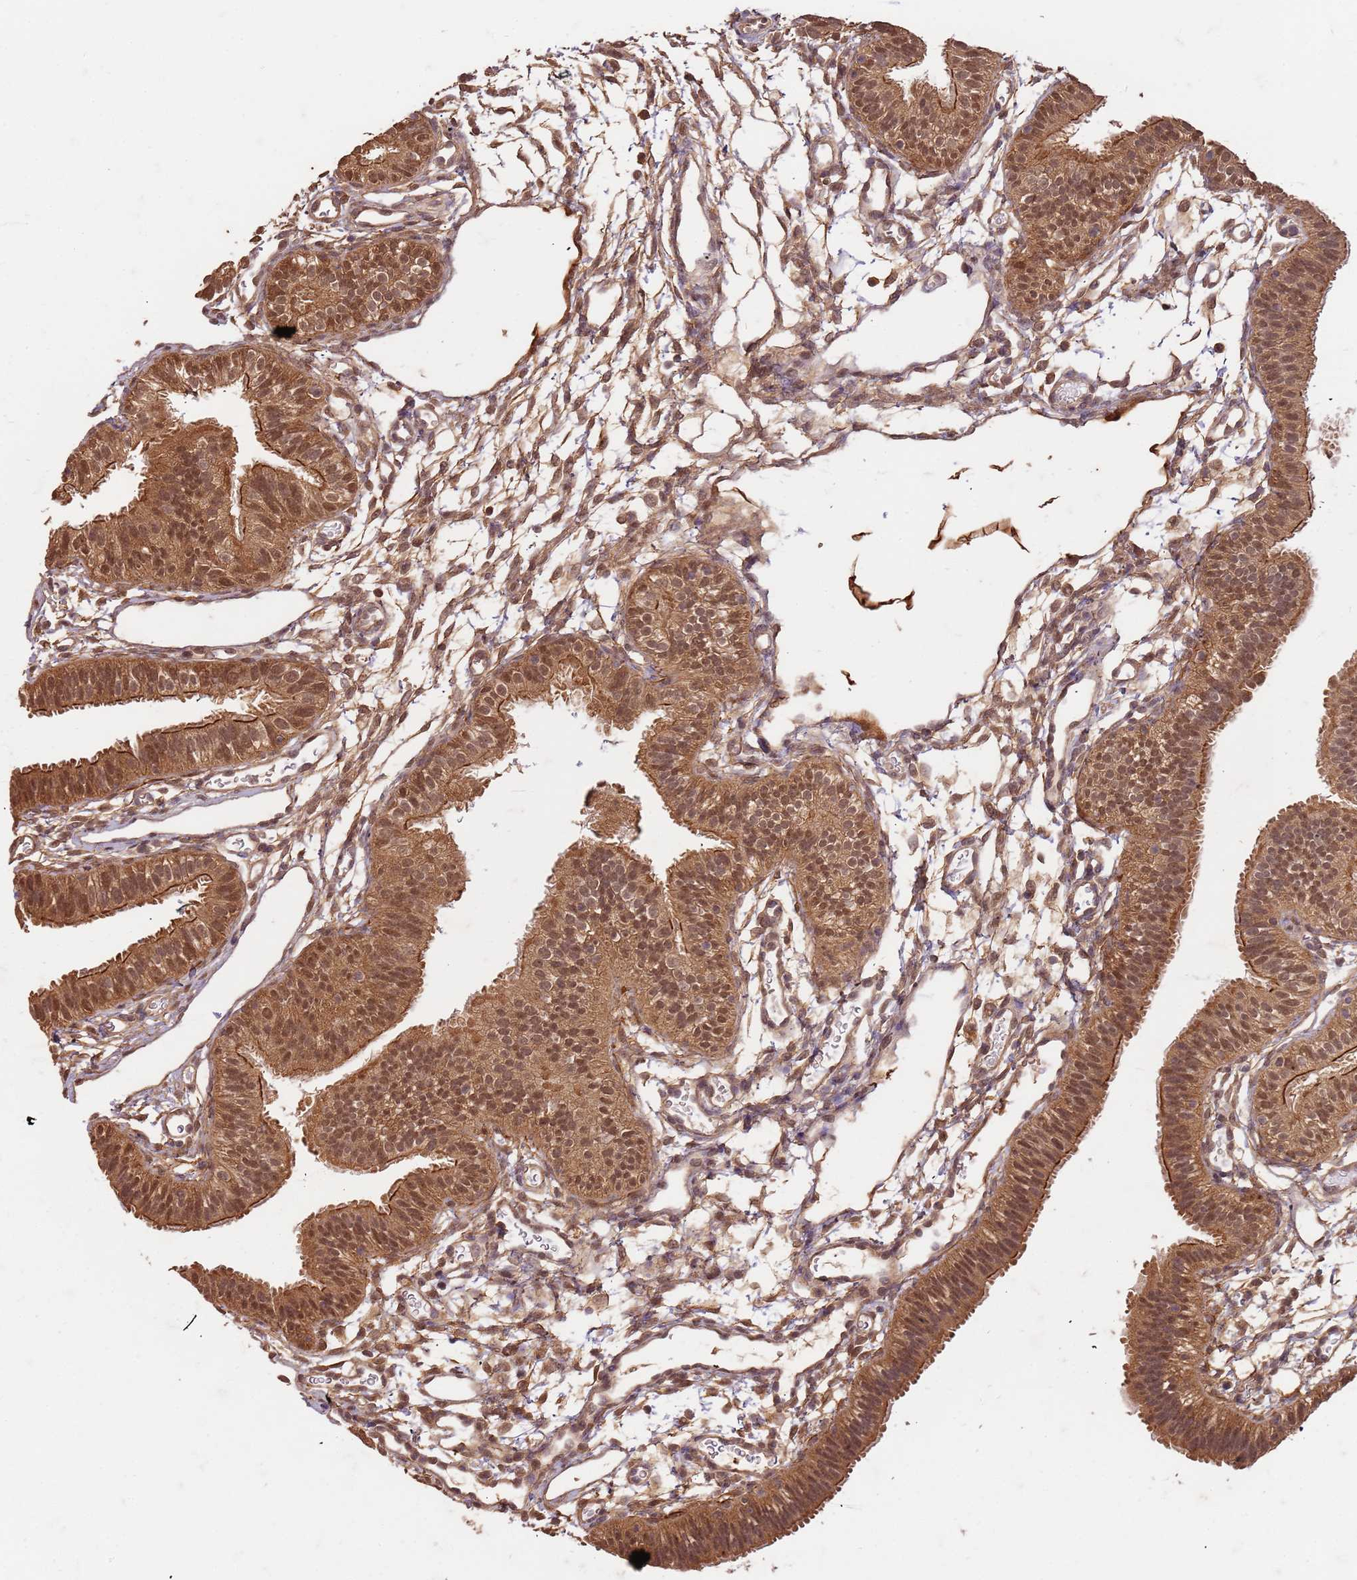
{"staining": {"intensity": "moderate", "quantity": ">75%", "location": "cytoplasmic/membranous,nuclear"}, "tissue": "fallopian tube", "cell_type": "Glandular cells", "image_type": "normal", "snomed": [{"axis": "morphology", "description": "Normal tissue, NOS"}, {"axis": "topography", "description": "Fallopian tube"}], "caption": "This photomicrograph exhibits benign fallopian tube stained with immunohistochemistry (IHC) to label a protein in brown. The cytoplasmic/membranous,nuclear of glandular cells show moderate positivity for the protein. Nuclei are counter-stained blue.", "gene": "UBE3A", "patient": {"sex": "female", "age": 35}}